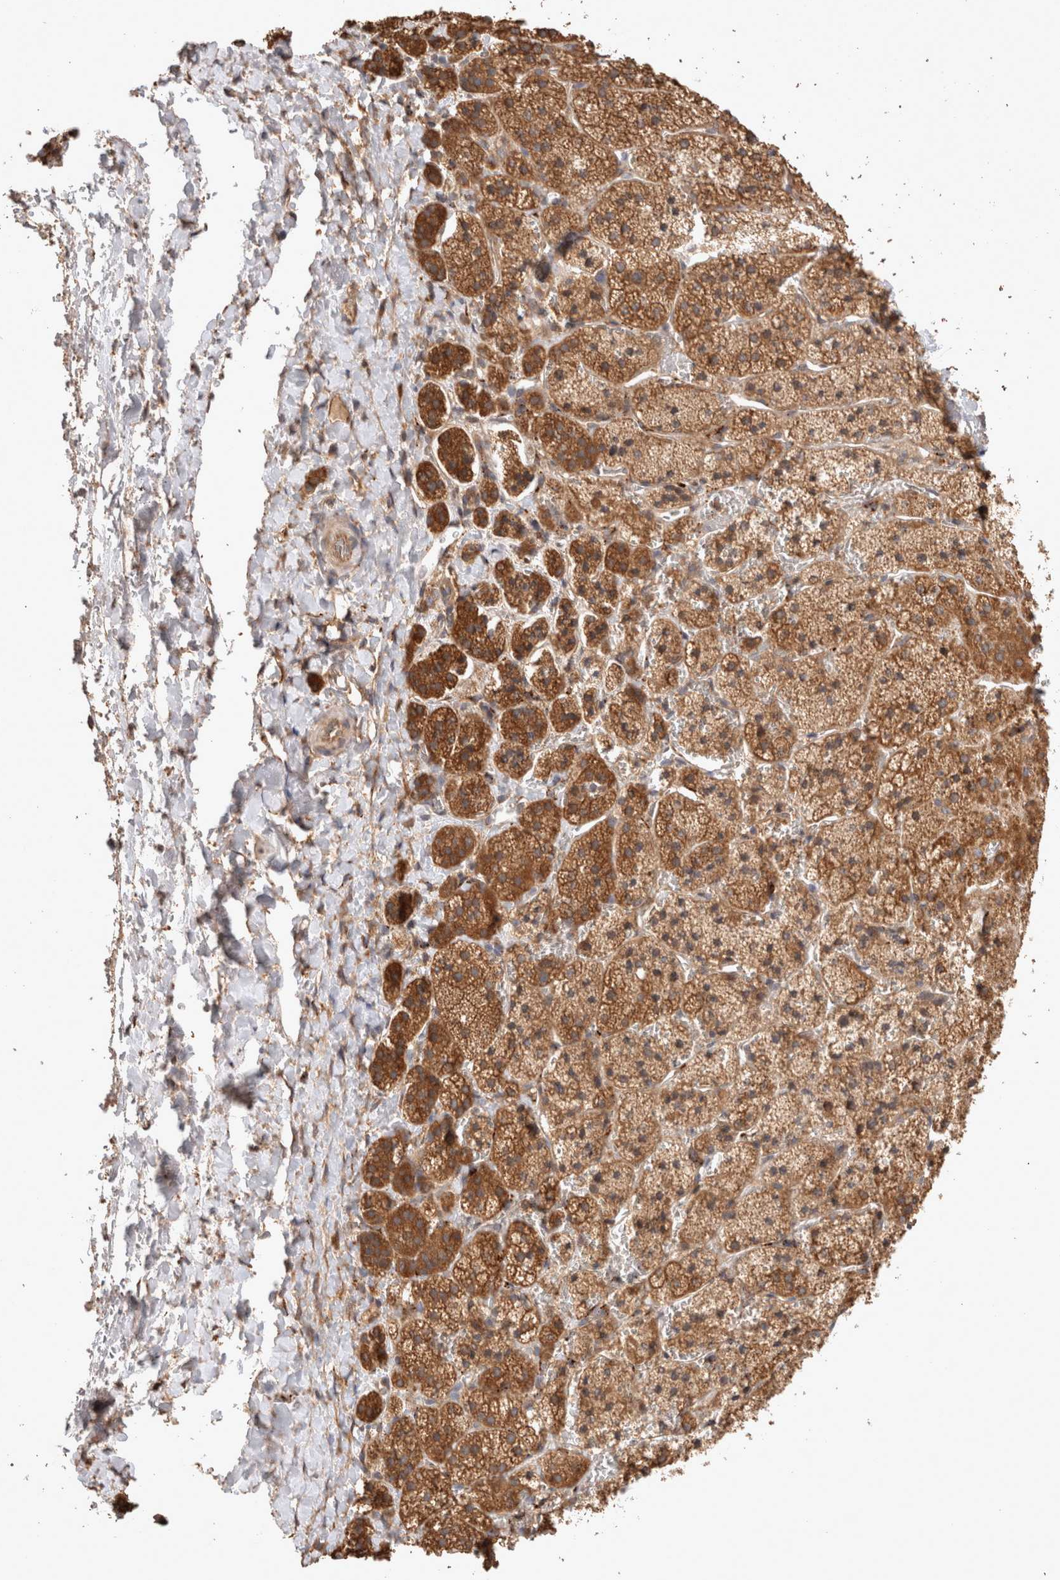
{"staining": {"intensity": "strong", "quantity": ">75%", "location": "cytoplasmic/membranous"}, "tissue": "adrenal gland", "cell_type": "Glandular cells", "image_type": "normal", "snomed": [{"axis": "morphology", "description": "Normal tissue, NOS"}, {"axis": "topography", "description": "Adrenal gland"}], "caption": "Normal adrenal gland displays strong cytoplasmic/membranous expression in approximately >75% of glandular cells.", "gene": "HROB", "patient": {"sex": "female", "age": 44}}